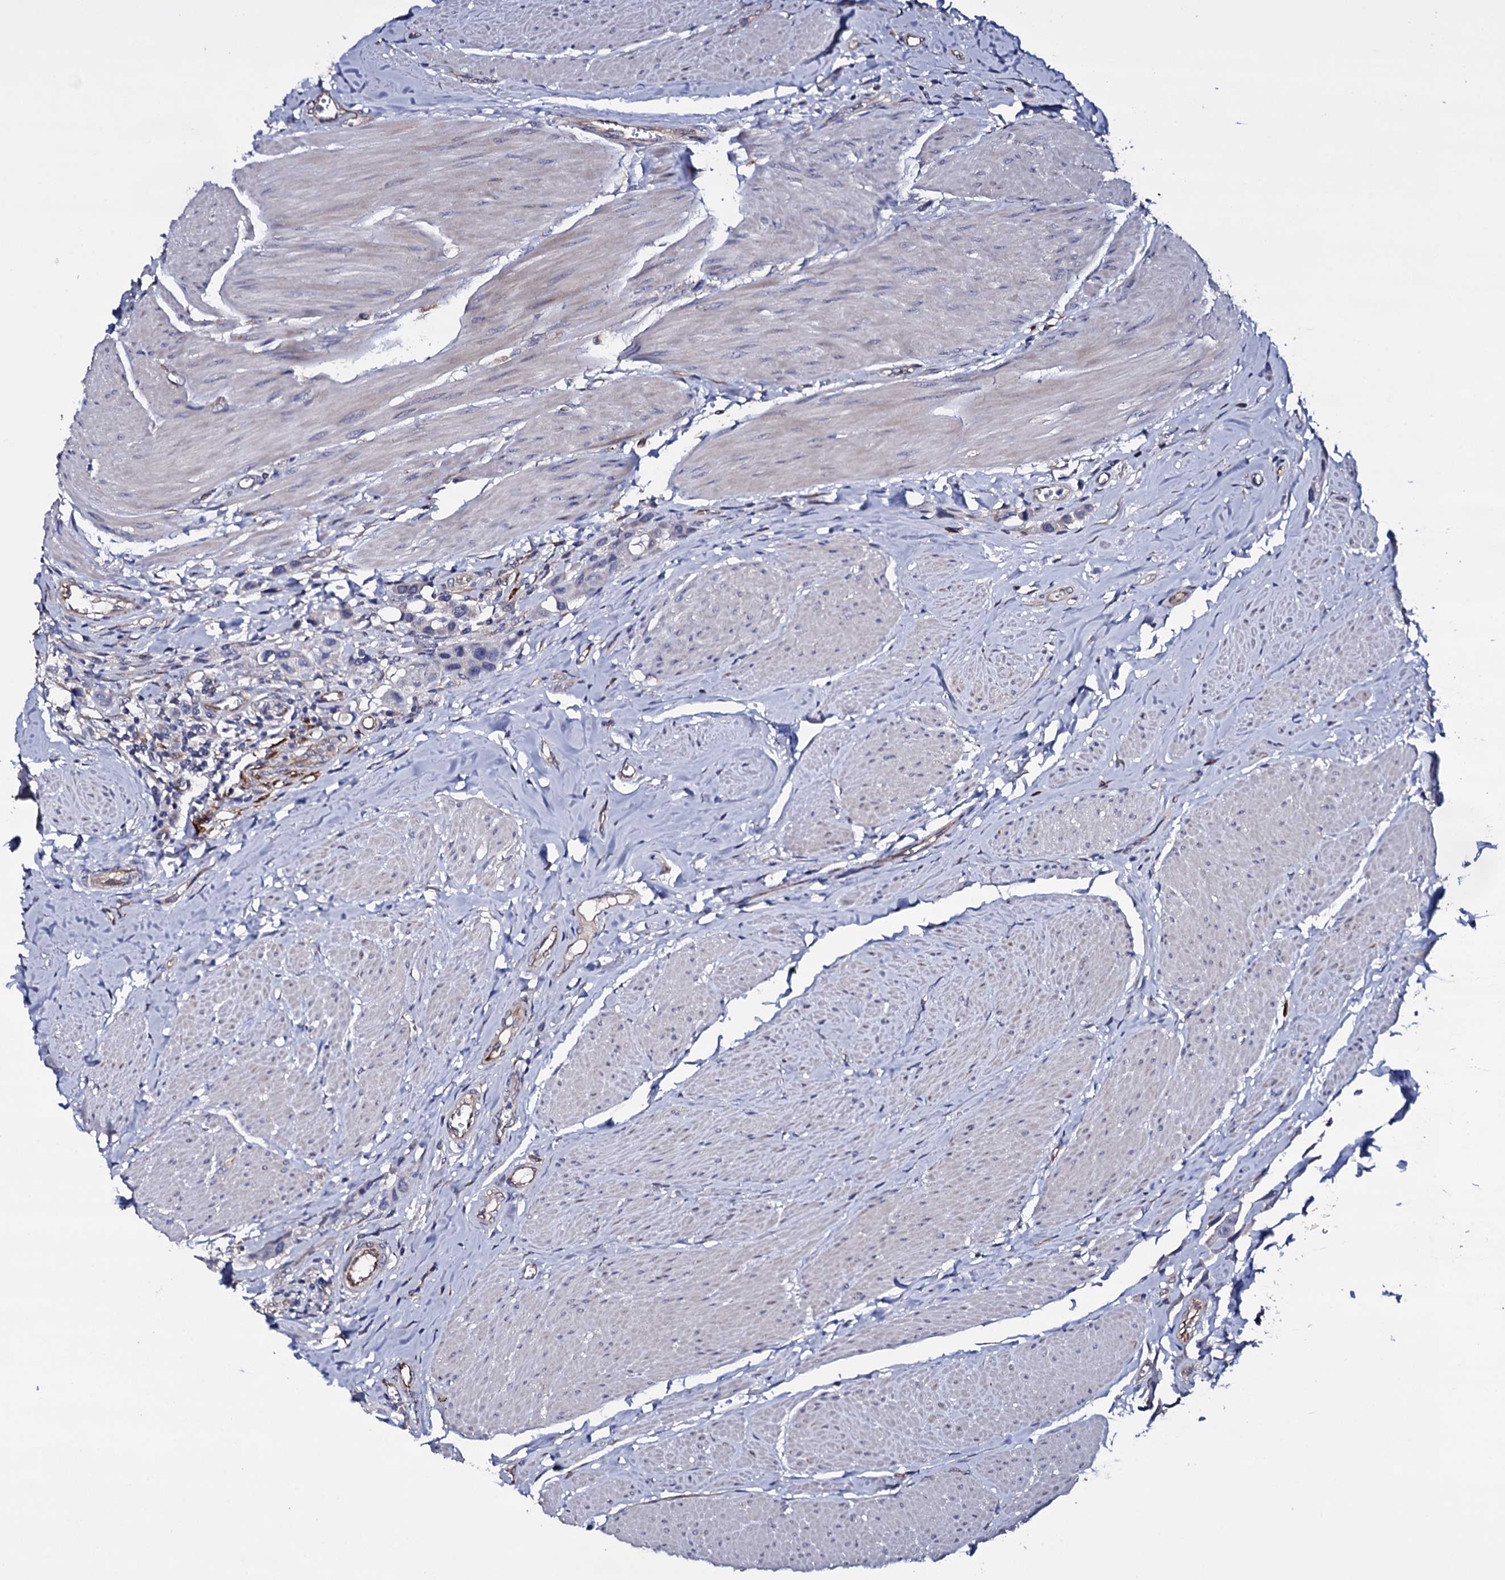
{"staining": {"intensity": "negative", "quantity": "none", "location": "none"}, "tissue": "urothelial cancer", "cell_type": "Tumor cells", "image_type": "cancer", "snomed": [{"axis": "morphology", "description": "Urothelial carcinoma, High grade"}, {"axis": "topography", "description": "Urinary bladder"}], "caption": "Immunohistochemistry (IHC) photomicrograph of neoplastic tissue: high-grade urothelial carcinoma stained with DAB exhibits no significant protein expression in tumor cells.", "gene": "BCL2L14", "patient": {"sex": "male", "age": 50}}